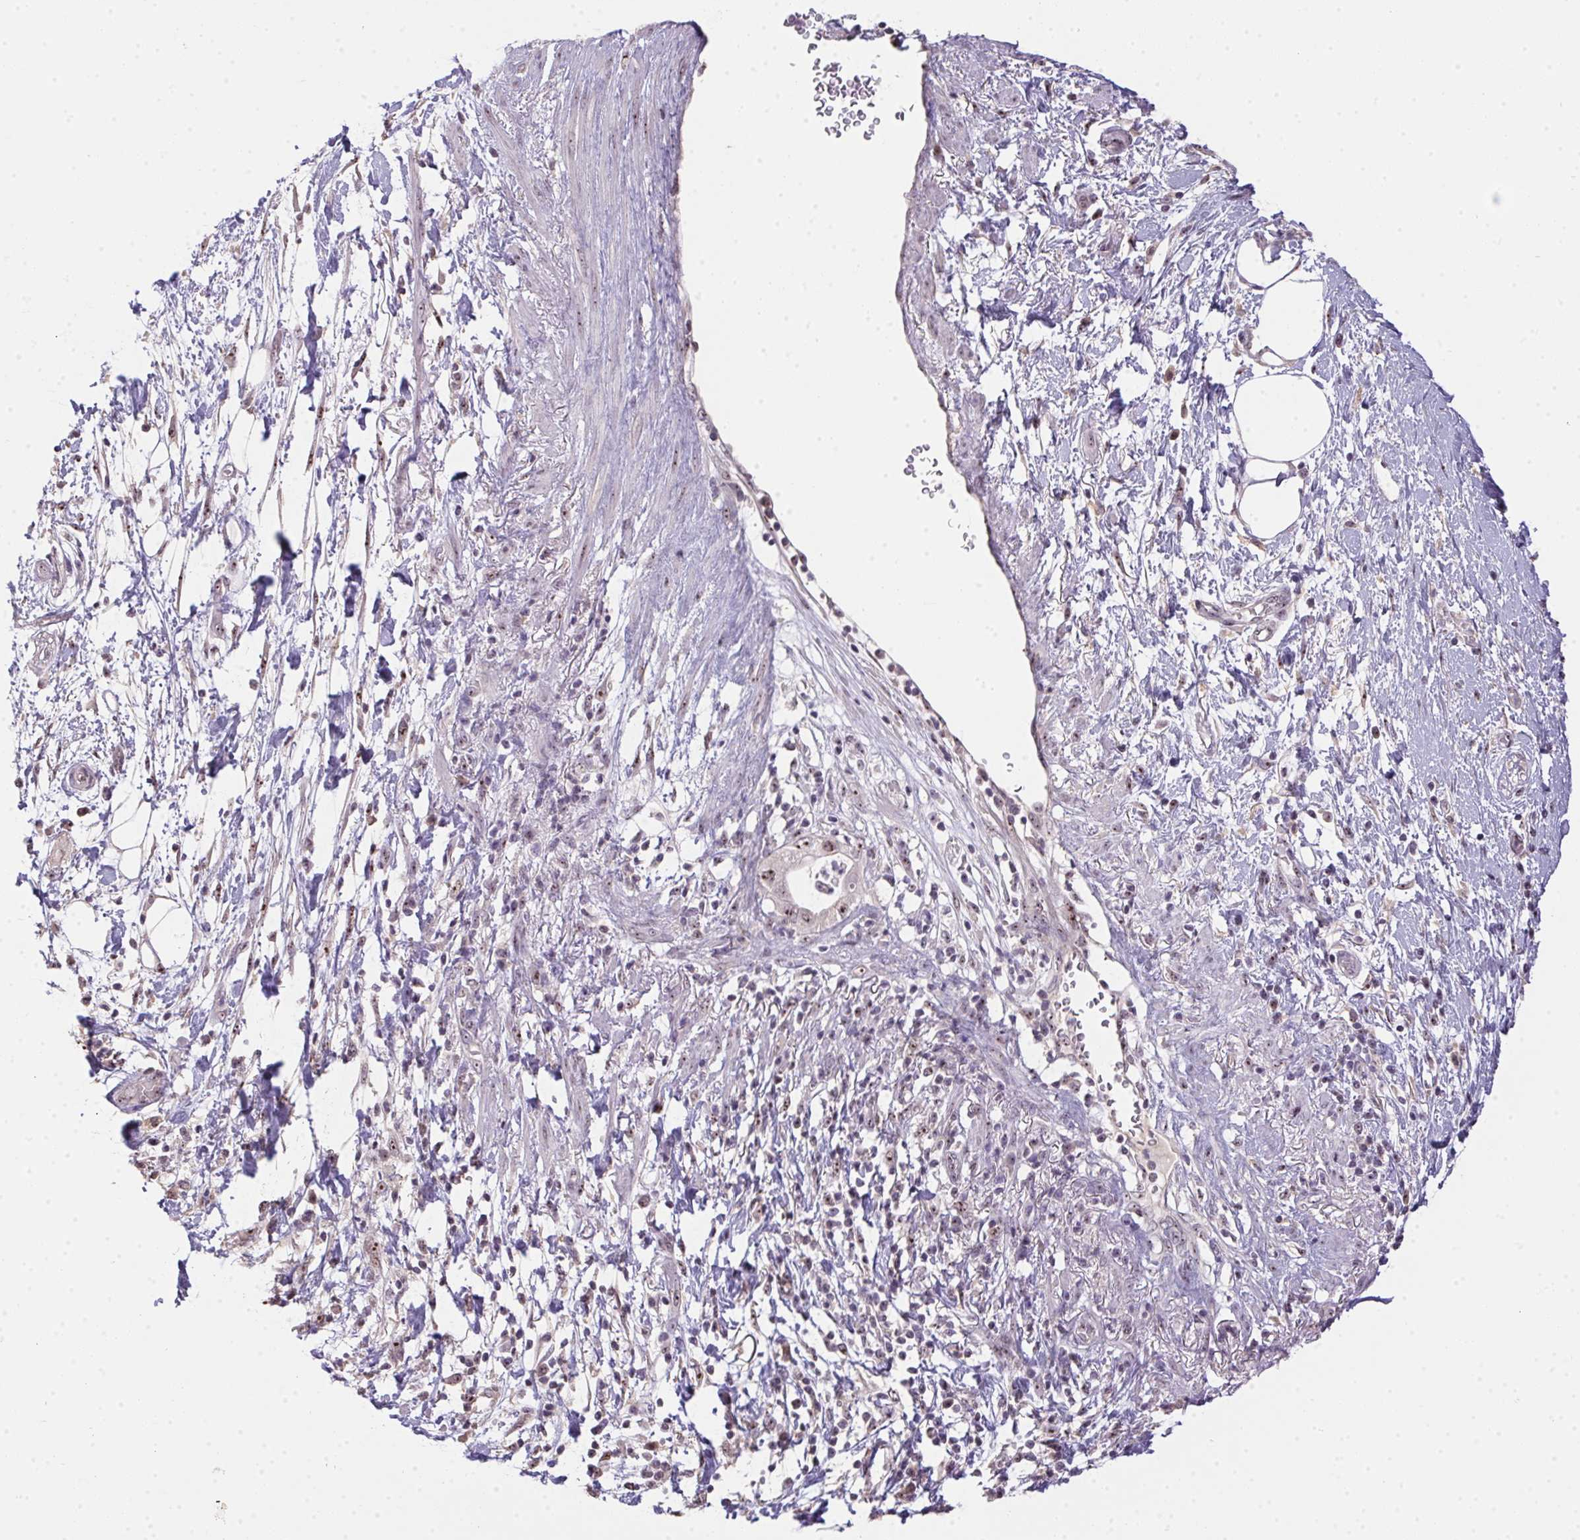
{"staining": {"intensity": "moderate", "quantity": ">75%", "location": "nuclear"}, "tissue": "pancreatic cancer", "cell_type": "Tumor cells", "image_type": "cancer", "snomed": [{"axis": "morphology", "description": "Adenocarcinoma, NOS"}, {"axis": "topography", "description": "Pancreas"}], "caption": "Immunohistochemical staining of human pancreatic adenocarcinoma displays moderate nuclear protein staining in about >75% of tumor cells. The protein of interest is shown in brown color, while the nuclei are stained blue.", "gene": "BATF2", "patient": {"sex": "female", "age": 72}}